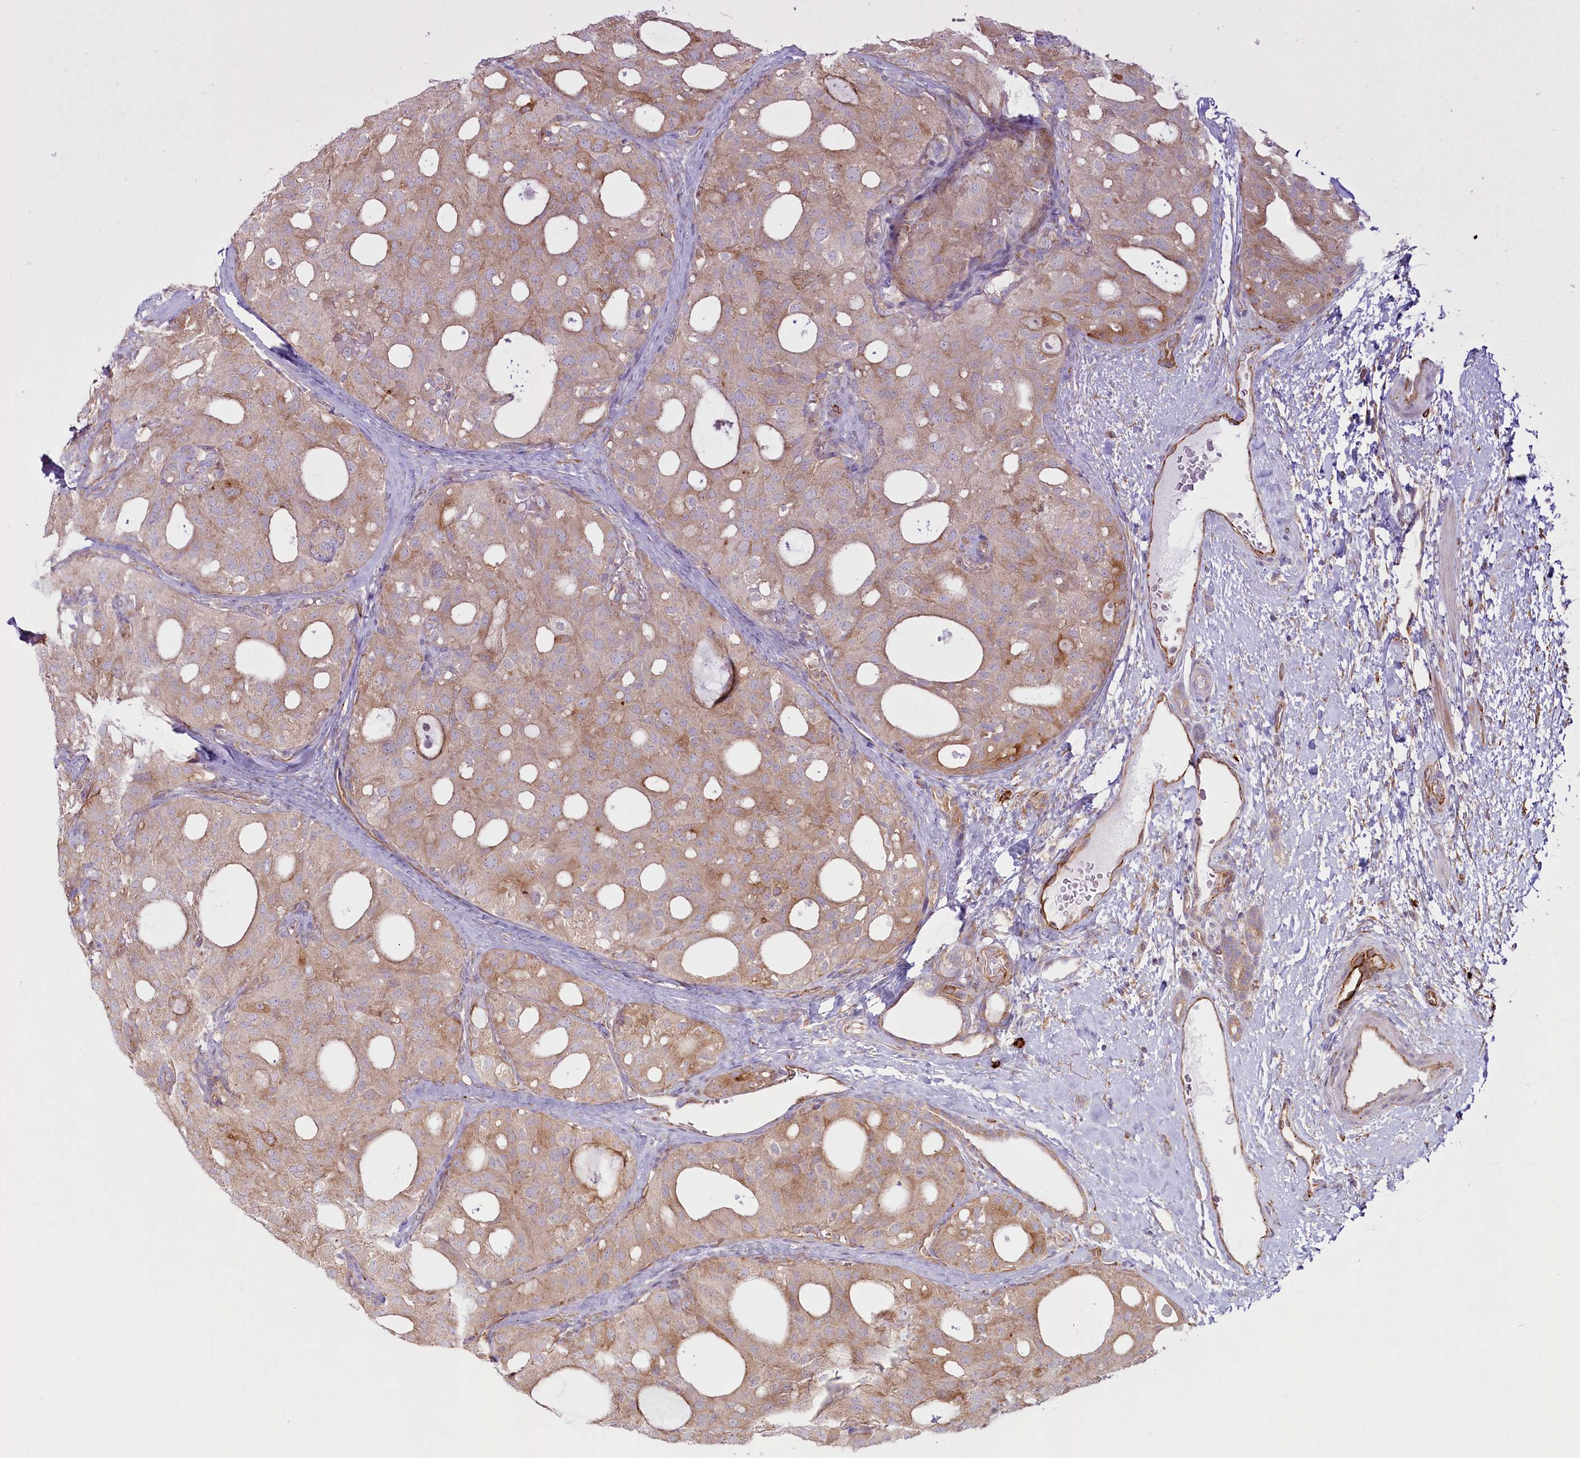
{"staining": {"intensity": "weak", "quantity": "25%-75%", "location": "cytoplasmic/membranous"}, "tissue": "thyroid cancer", "cell_type": "Tumor cells", "image_type": "cancer", "snomed": [{"axis": "morphology", "description": "Follicular adenoma carcinoma, NOS"}, {"axis": "topography", "description": "Thyroid gland"}], "caption": "Tumor cells display weak cytoplasmic/membranous positivity in about 25%-75% of cells in thyroid cancer. Nuclei are stained in blue.", "gene": "HARS2", "patient": {"sex": "male", "age": 75}}